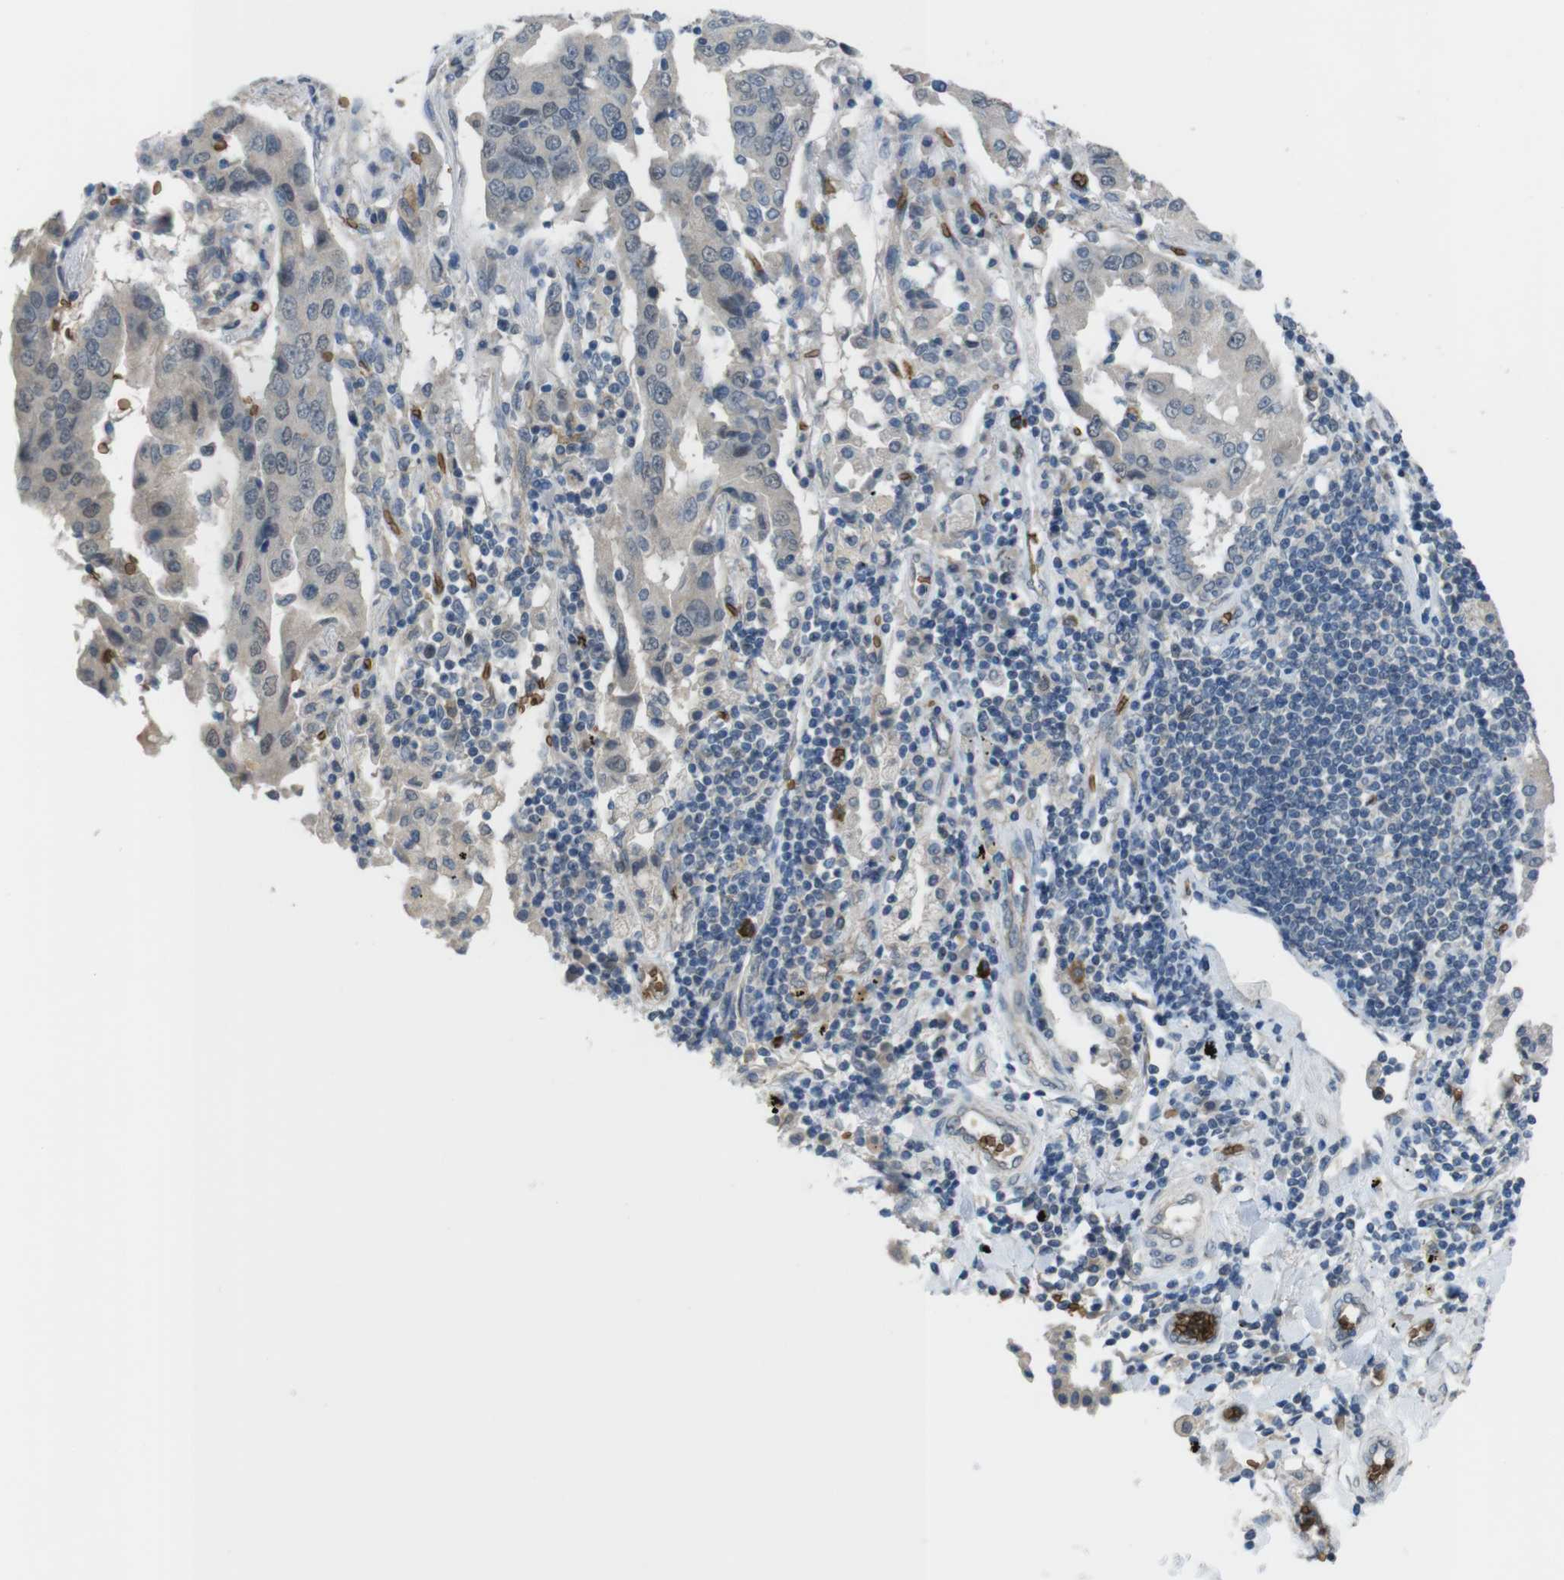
{"staining": {"intensity": "weak", "quantity": "25%-75%", "location": "cytoplasmic/membranous"}, "tissue": "lung cancer", "cell_type": "Tumor cells", "image_type": "cancer", "snomed": [{"axis": "morphology", "description": "Adenocarcinoma, NOS"}, {"axis": "topography", "description": "Lung"}], "caption": "High-magnification brightfield microscopy of adenocarcinoma (lung) stained with DAB (brown) and counterstained with hematoxylin (blue). tumor cells exhibit weak cytoplasmic/membranous staining is seen in approximately25%-75% of cells.", "gene": "GYPA", "patient": {"sex": "female", "age": 65}}